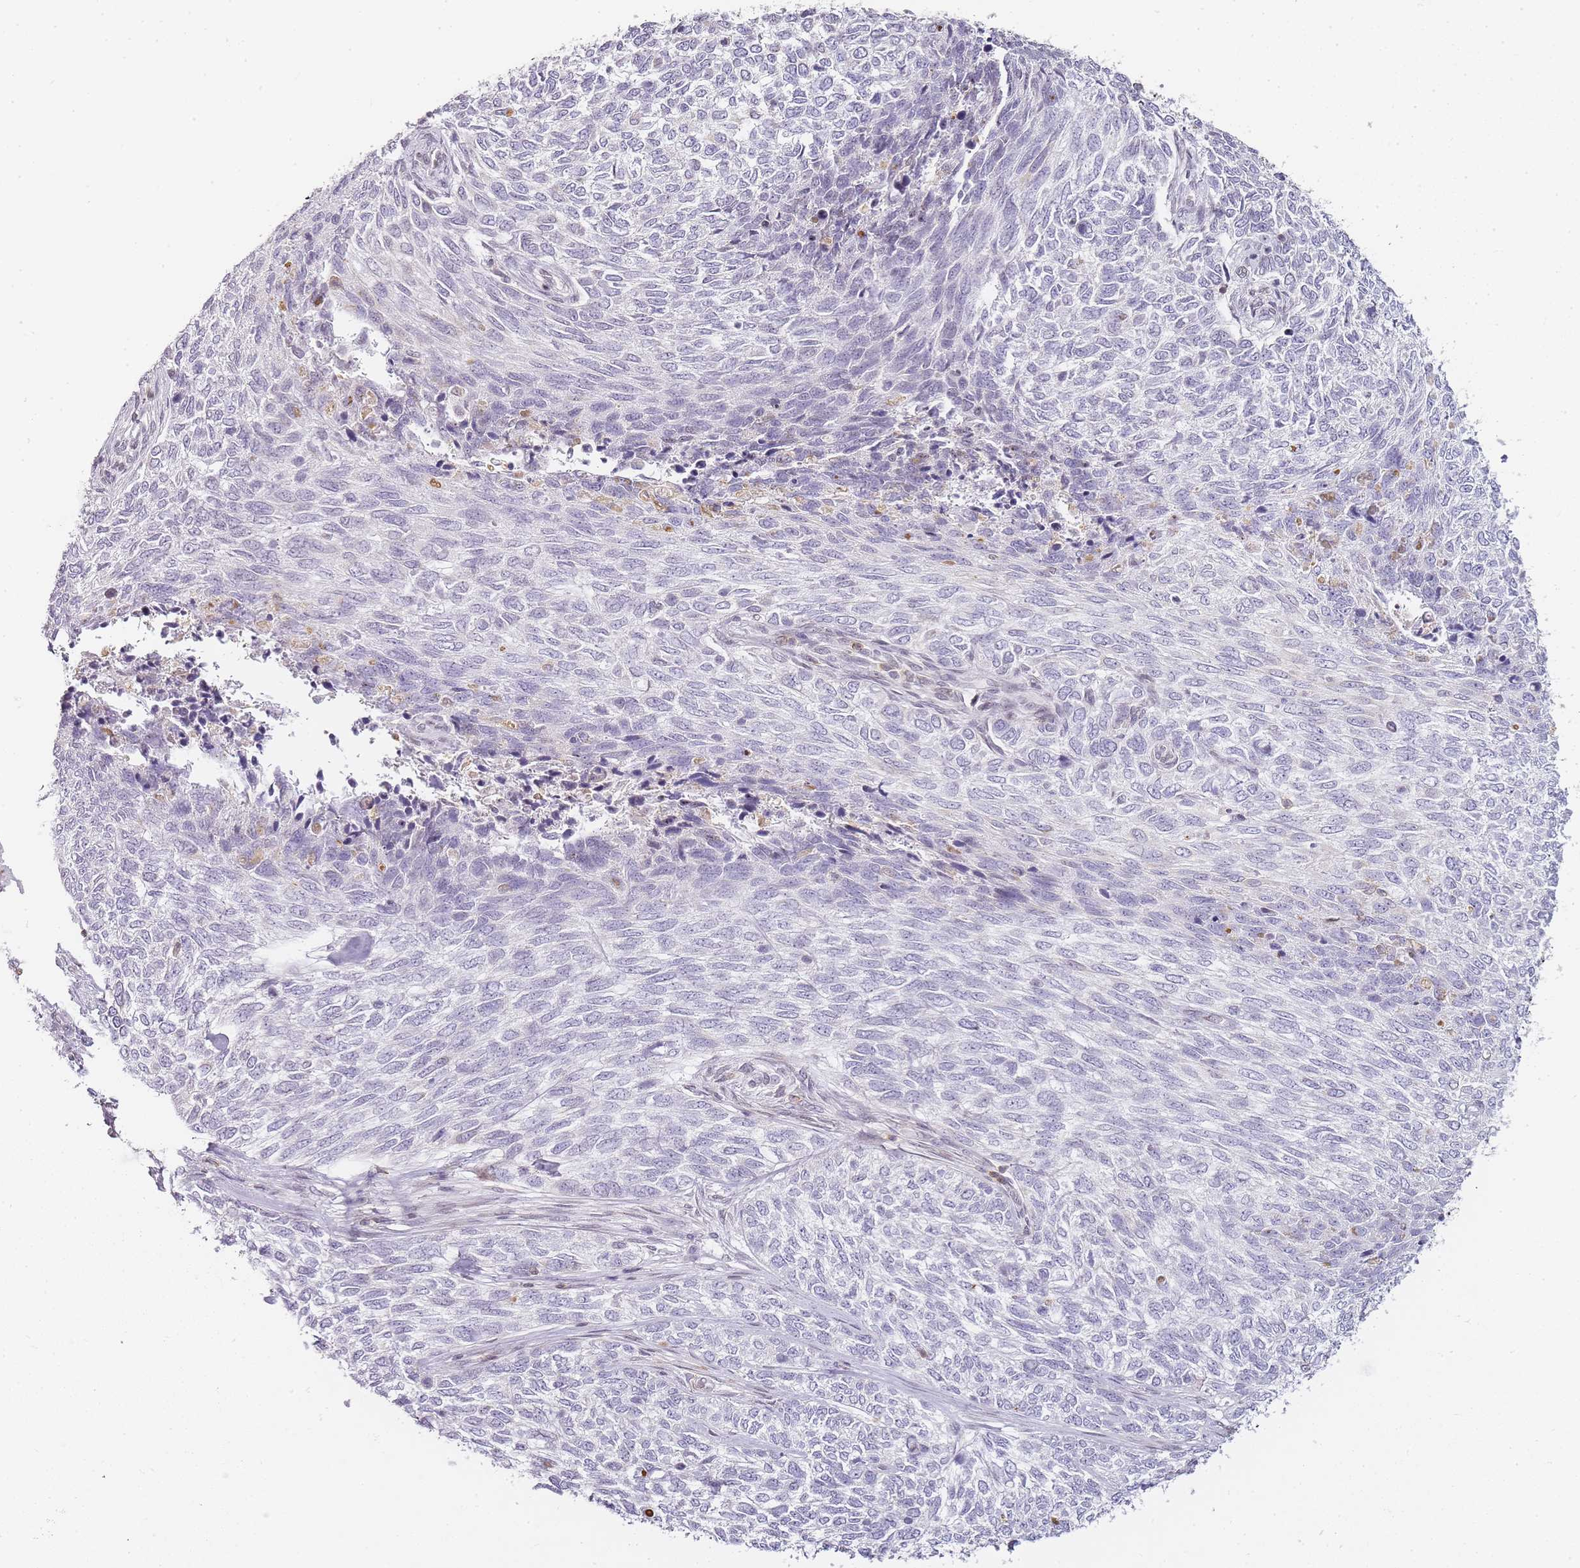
{"staining": {"intensity": "negative", "quantity": "none", "location": "none"}, "tissue": "skin cancer", "cell_type": "Tumor cells", "image_type": "cancer", "snomed": [{"axis": "morphology", "description": "Basal cell carcinoma"}, {"axis": "topography", "description": "Skin"}], "caption": "Human skin cancer (basal cell carcinoma) stained for a protein using immunohistochemistry demonstrates no expression in tumor cells.", "gene": "JAKMIP1", "patient": {"sex": "female", "age": 65}}